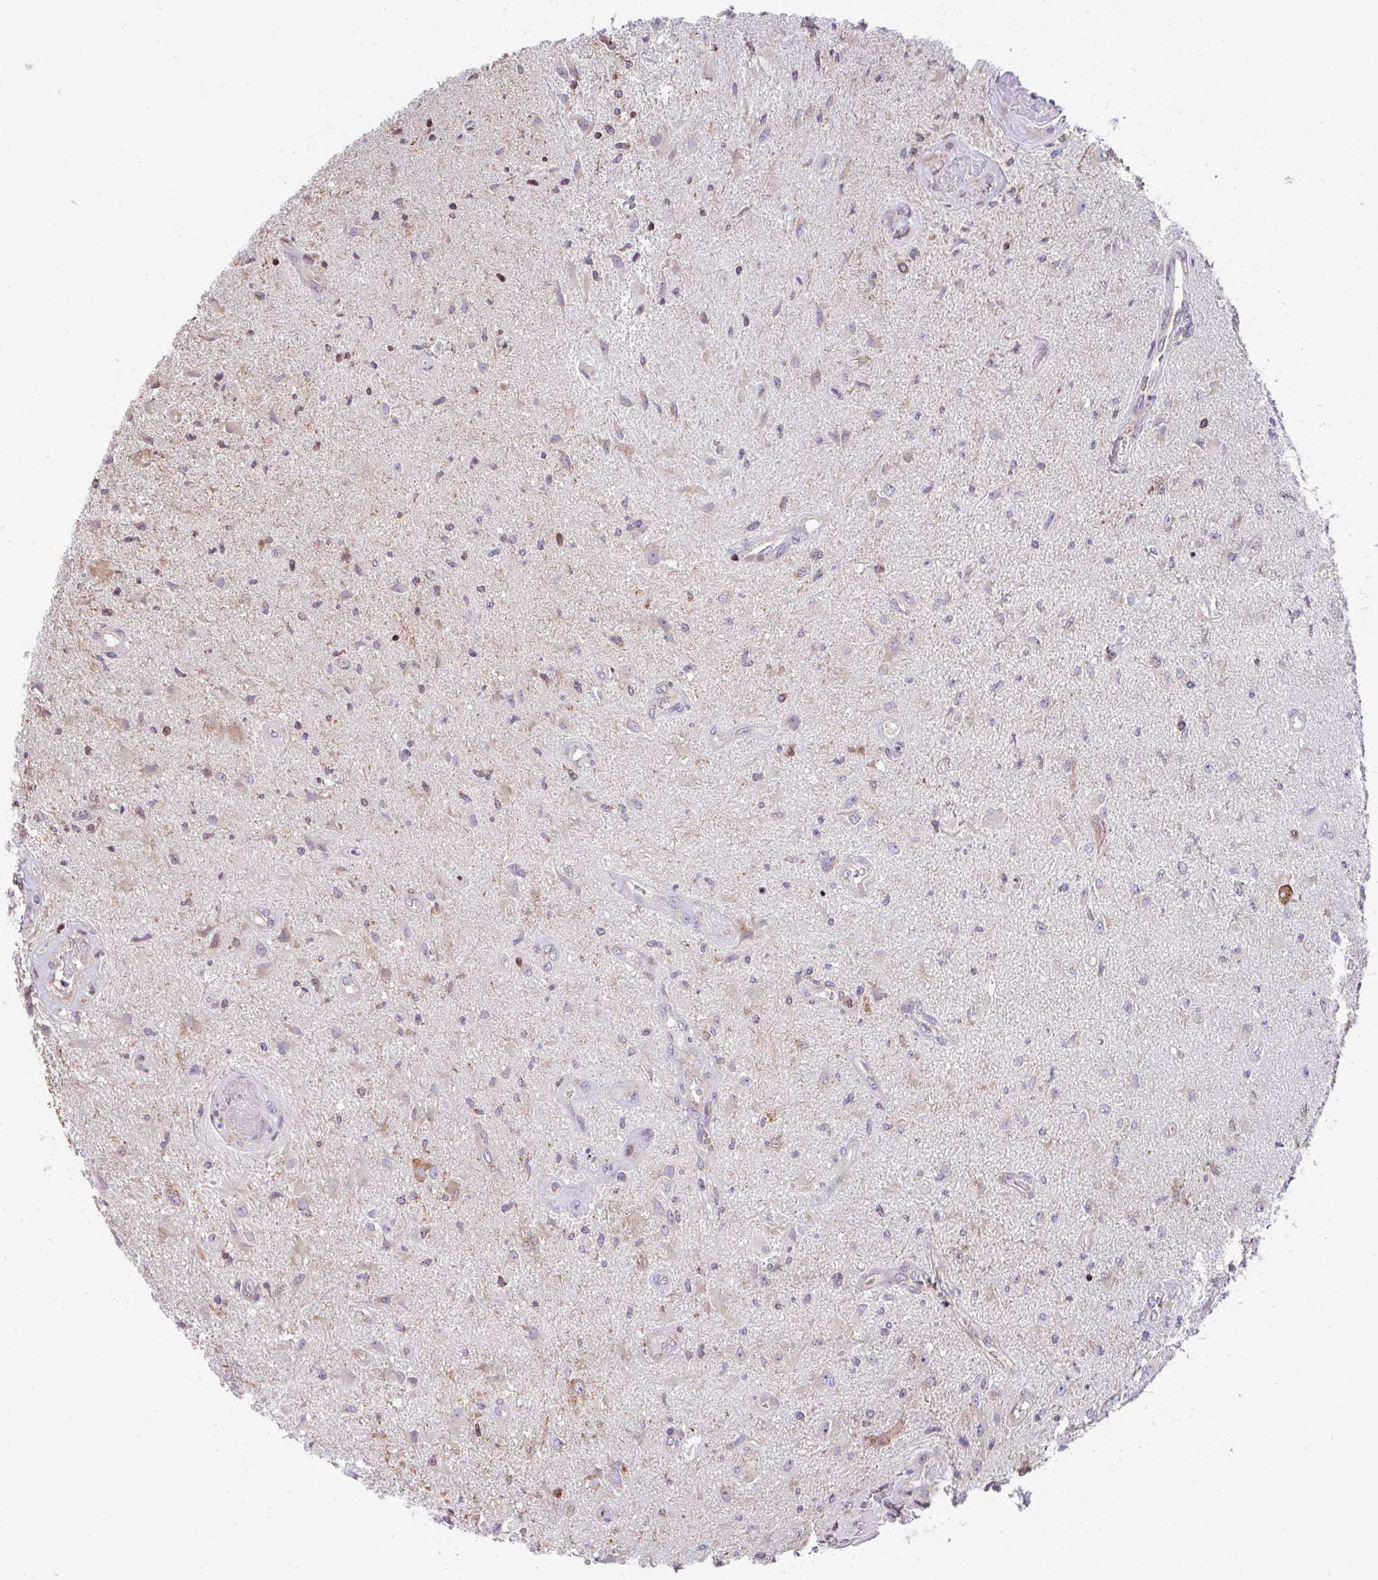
{"staining": {"intensity": "strong", "quantity": "25%-75%", "location": "cytoplasmic/membranous"}, "tissue": "glioma", "cell_type": "Tumor cells", "image_type": "cancer", "snomed": [{"axis": "morphology", "description": "Glioma, malignant, High grade"}, {"axis": "topography", "description": "Brain"}], "caption": "High-grade glioma (malignant) stained with DAB (3,3'-diaminobenzidine) IHC shows high levels of strong cytoplasmic/membranous expression in approximately 25%-75% of tumor cells. The staining is performed using DAB brown chromogen to label protein expression. The nuclei are counter-stained blue using hematoxylin.", "gene": "FIGNL1", "patient": {"sex": "male", "age": 67}}